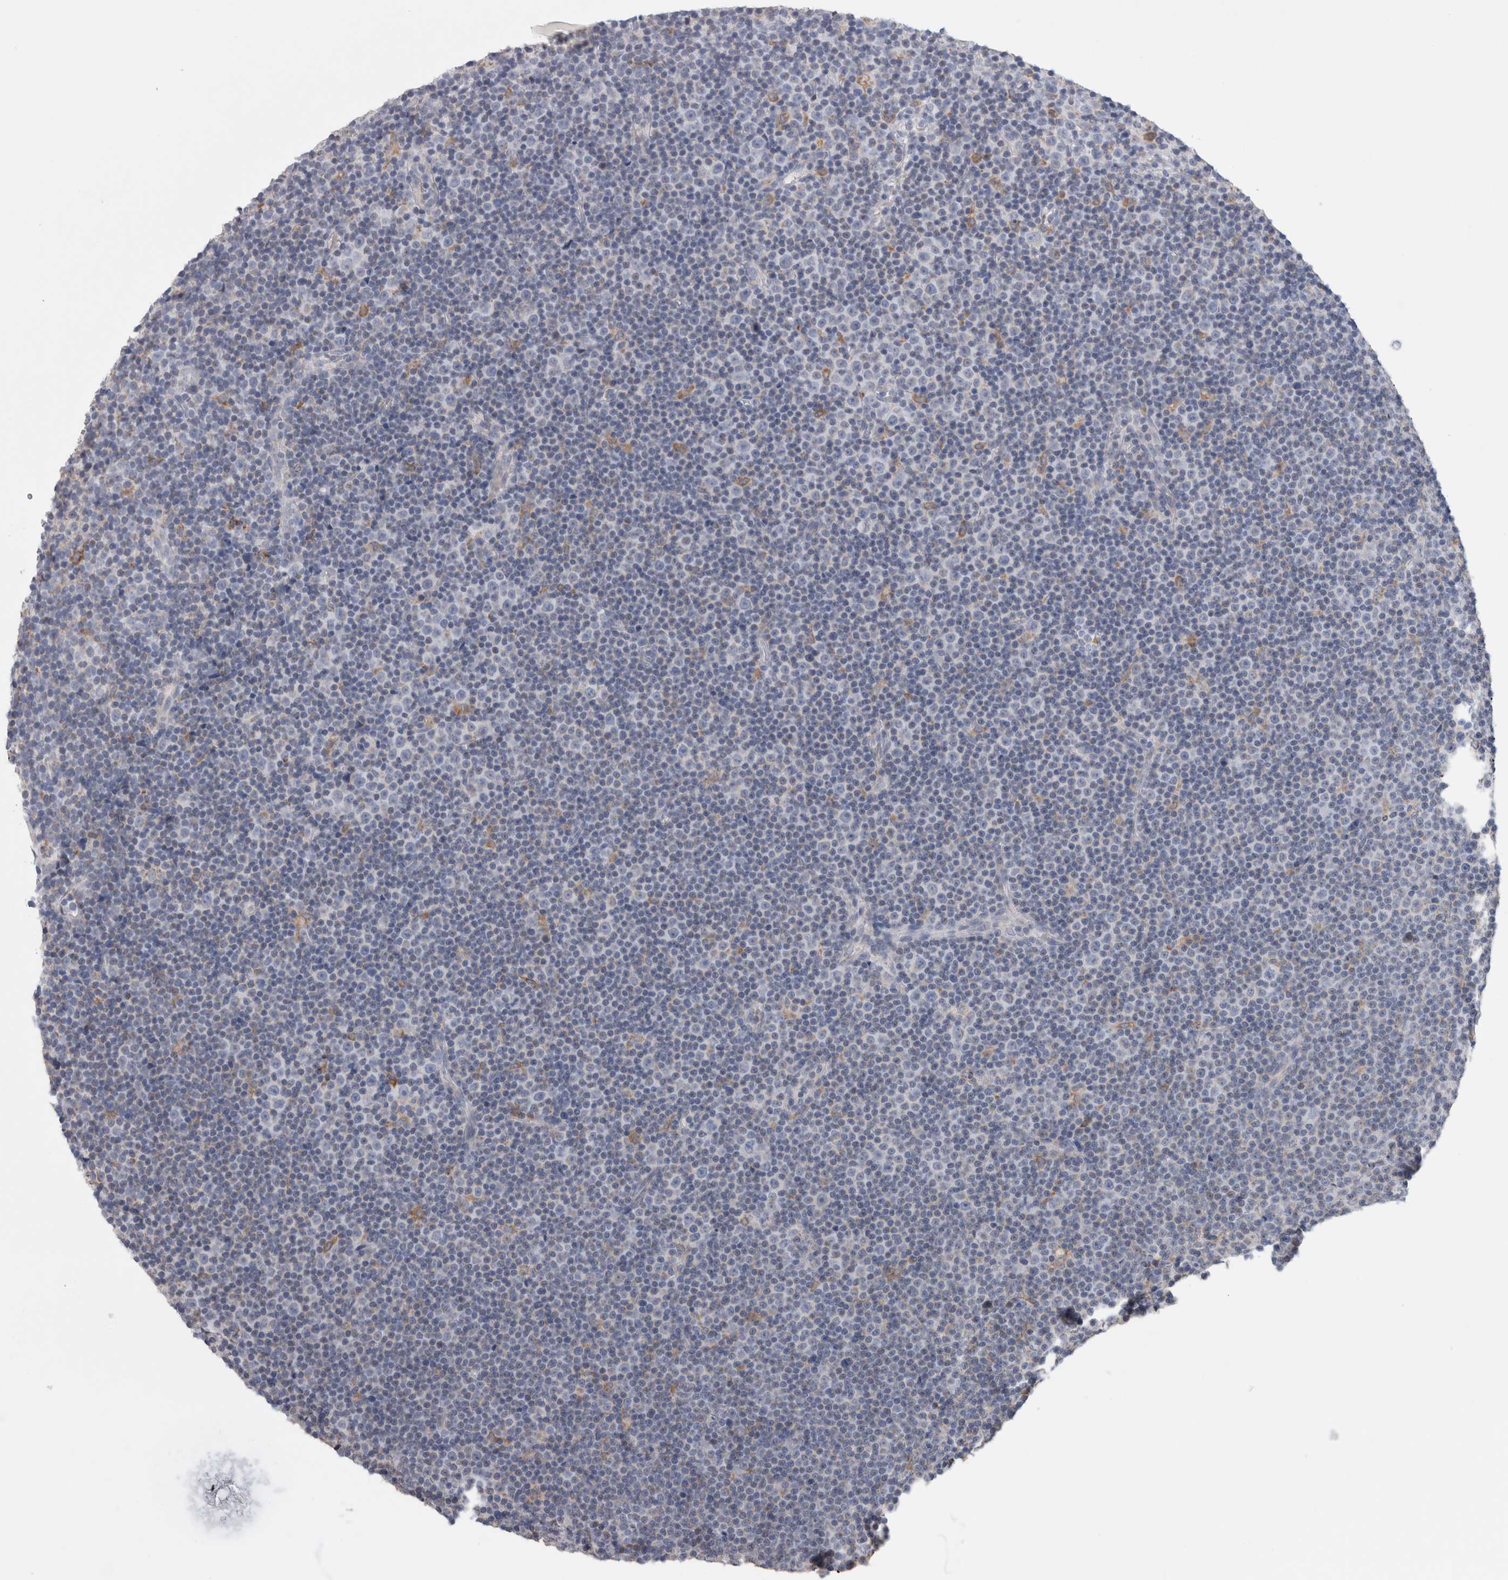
{"staining": {"intensity": "negative", "quantity": "none", "location": "none"}, "tissue": "lymphoma", "cell_type": "Tumor cells", "image_type": "cancer", "snomed": [{"axis": "morphology", "description": "Malignant lymphoma, non-Hodgkin's type, Low grade"}, {"axis": "topography", "description": "Lymph node"}], "caption": "Micrograph shows no significant protein staining in tumor cells of malignant lymphoma, non-Hodgkin's type (low-grade). The staining is performed using DAB brown chromogen with nuclei counter-stained in using hematoxylin.", "gene": "GDAP1", "patient": {"sex": "female", "age": 67}}